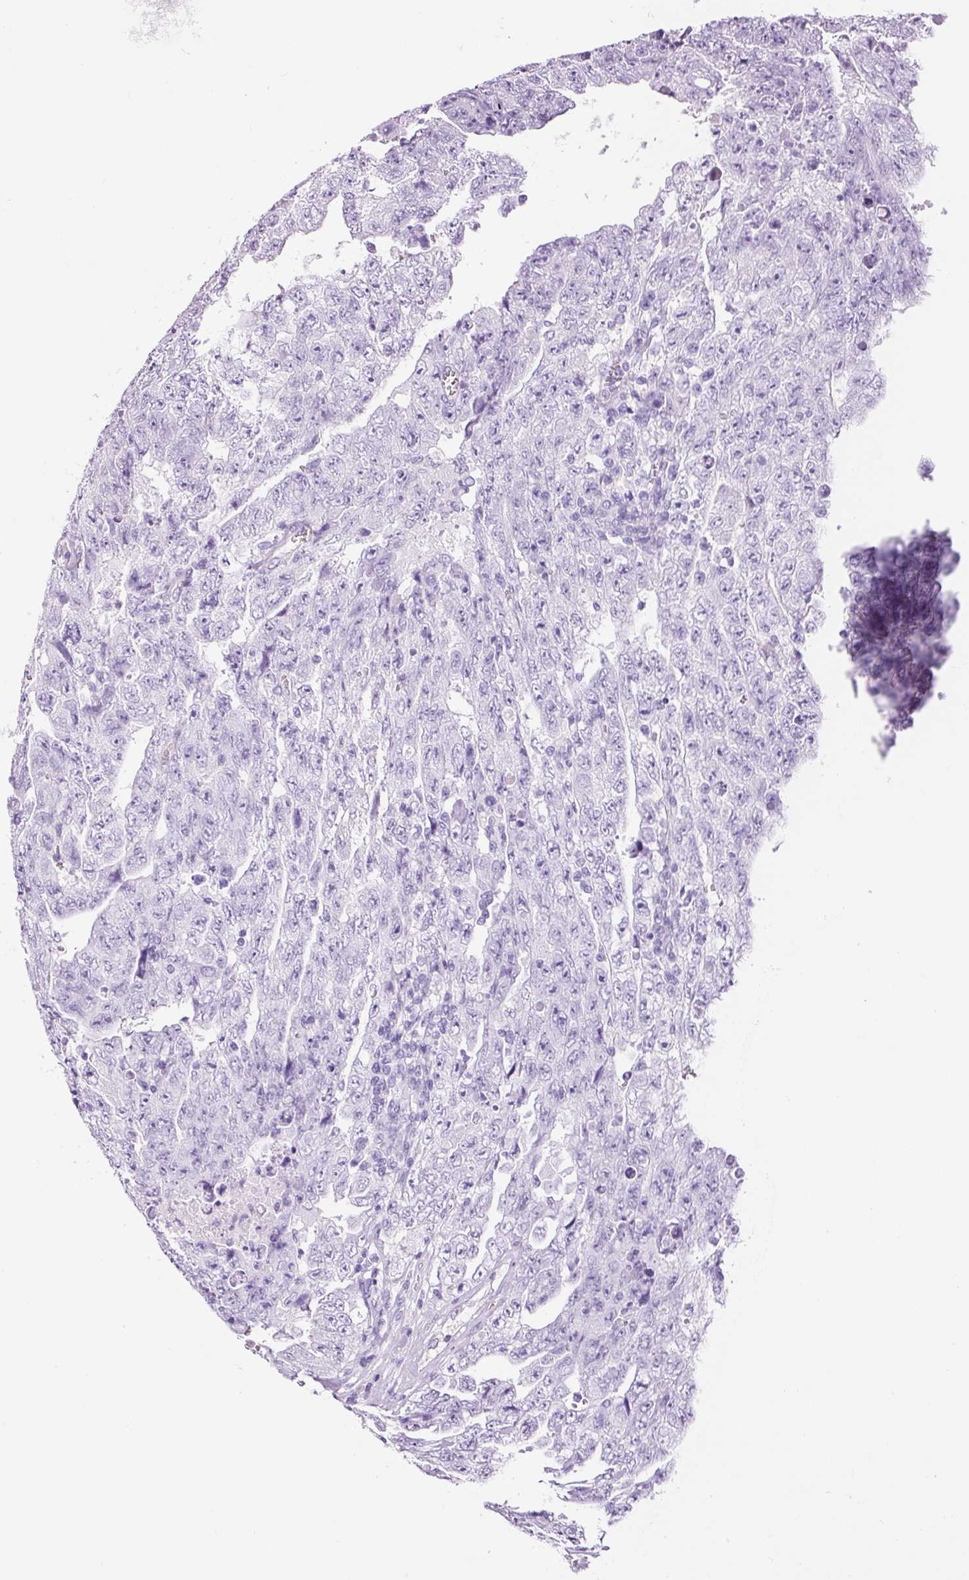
{"staining": {"intensity": "negative", "quantity": "none", "location": "none"}, "tissue": "testis cancer", "cell_type": "Tumor cells", "image_type": "cancer", "snomed": [{"axis": "morphology", "description": "Carcinoma, Embryonal, NOS"}, {"axis": "topography", "description": "Testis"}], "caption": "The immunohistochemistry micrograph has no significant staining in tumor cells of testis cancer (embryonal carcinoma) tissue.", "gene": "ADSS1", "patient": {"sex": "male", "age": 28}}